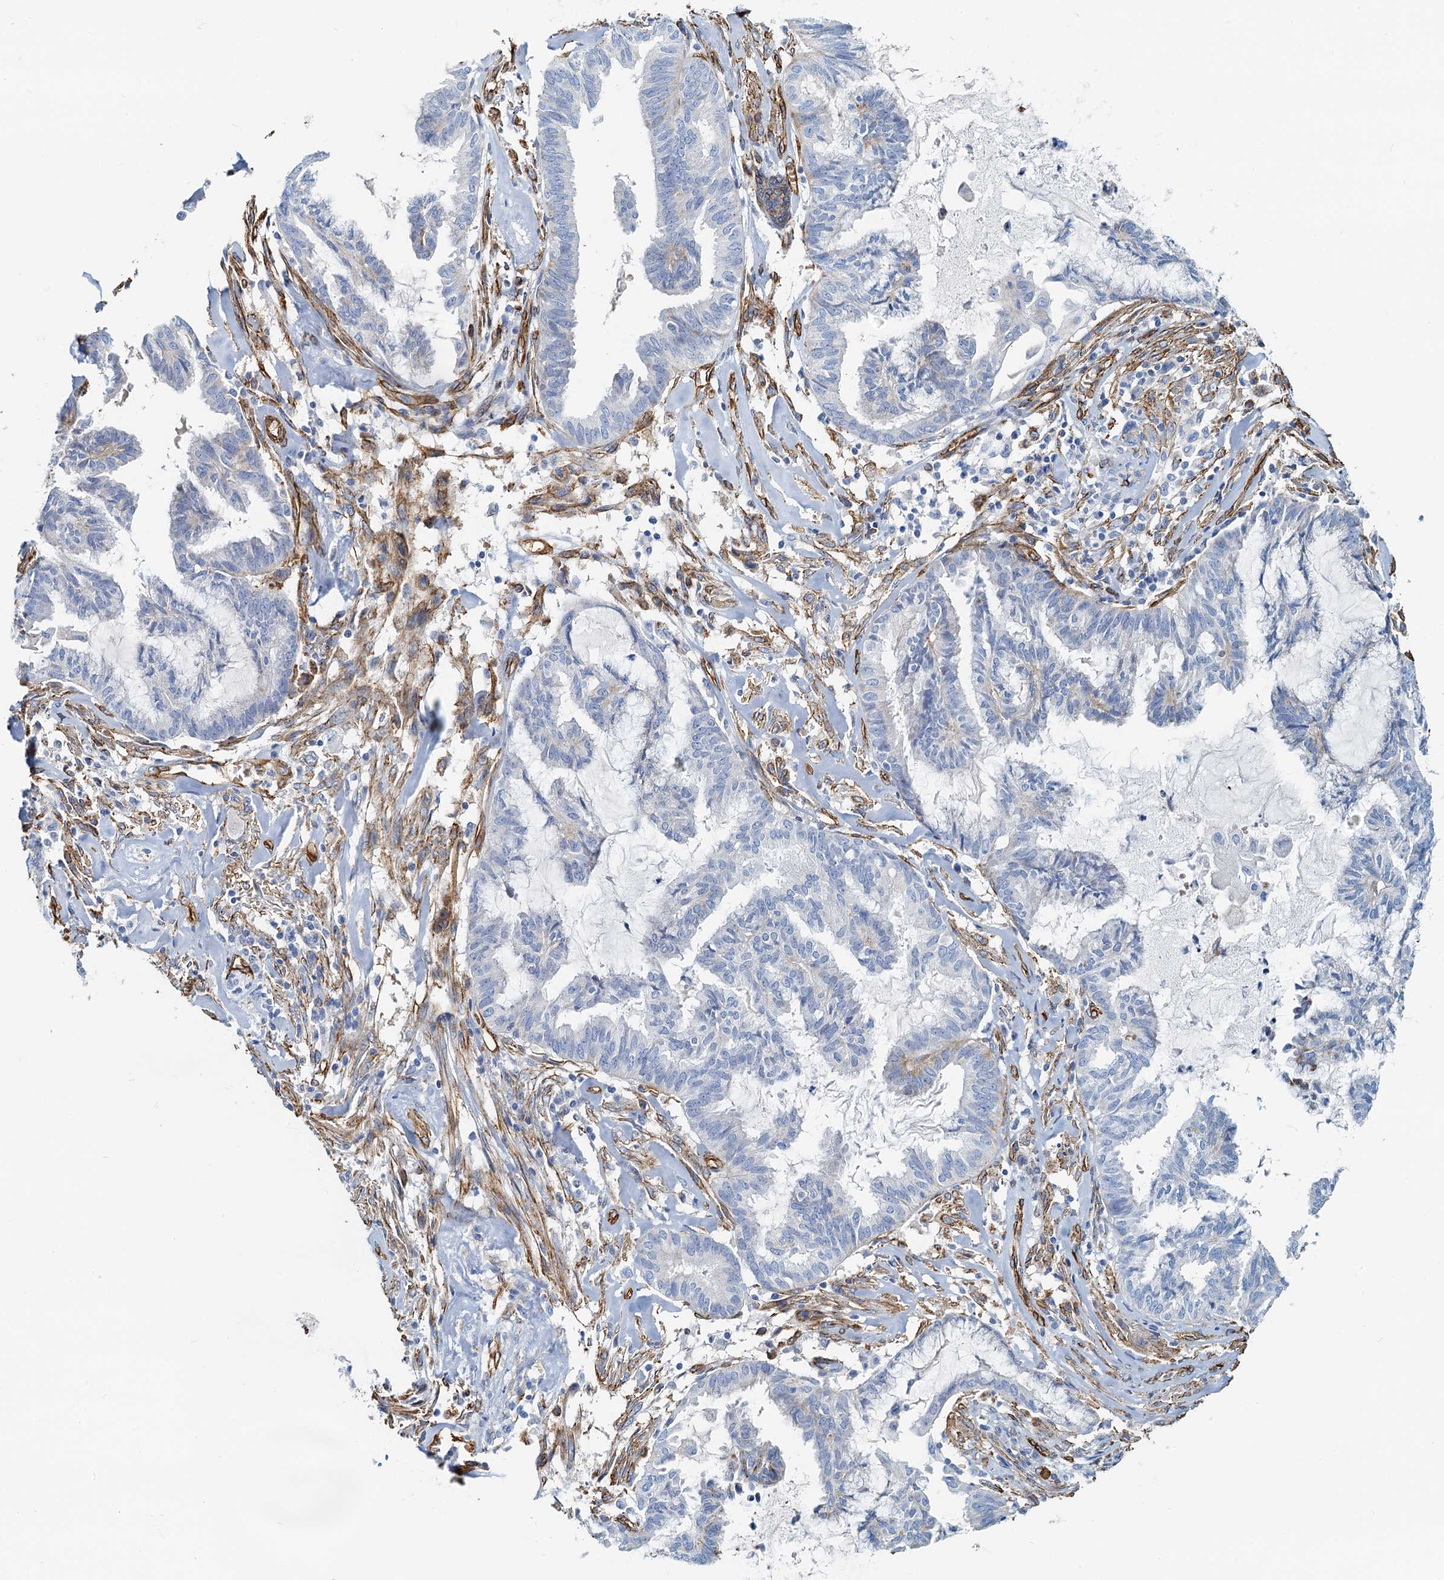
{"staining": {"intensity": "negative", "quantity": "none", "location": "none"}, "tissue": "endometrial cancer", "cell_type": "Tumor cells", "image_type": "cancer", "snomed": [{"axis": "morphology", "description": "Adenocarcinoma, NOS"}, {"axis": "topography", "description": "Endometrium"}], "caption": "There is no significant positivity in tumor cells of endometrial adenocarcinoma. (DAB (3,3'-diaminobenzidine) immunohistochemistry (IHC) visualized using brightfield microscopy, high magnification).", "gene": "DGKG", "patient": {"sex": "female", "age": 86}}